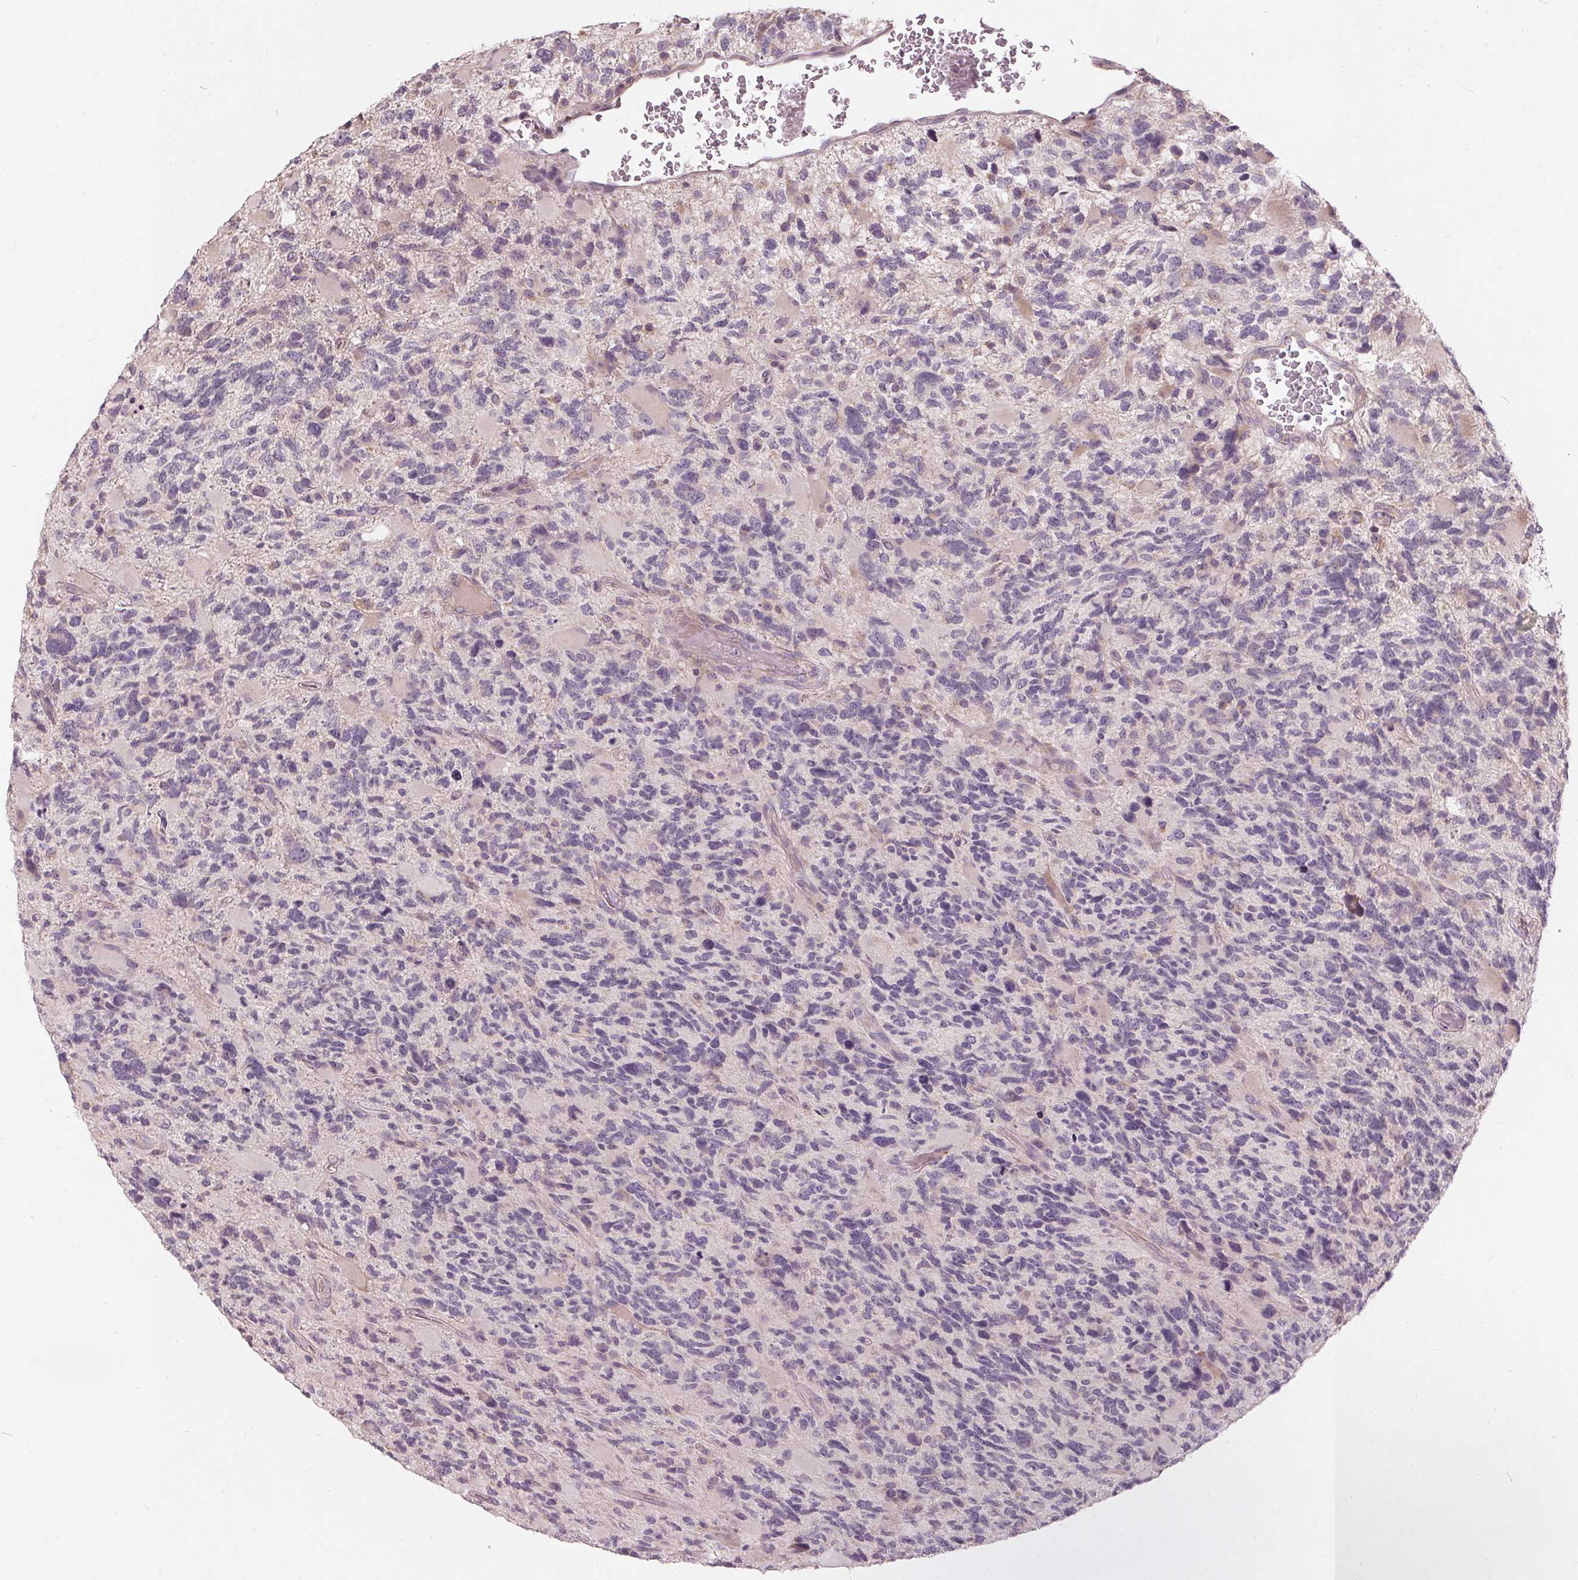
{"staining": {"intensity": "negative", "quantity": "none", "location": "none"}, "tissue": "glioma", "cell_type": "Tumor cells", "image_type": "cancer", "snomed": [{"axis": "morphology", "description": "Glioma, malignant, High grade"}, {"axis": "topography", "description": "Brain"}], "caption": "This is an IHC micrograph of human glioma. There is no expression in tumor cells.", "gene": "TRIM60", "patient": {"sex": "female", "age": 71}}